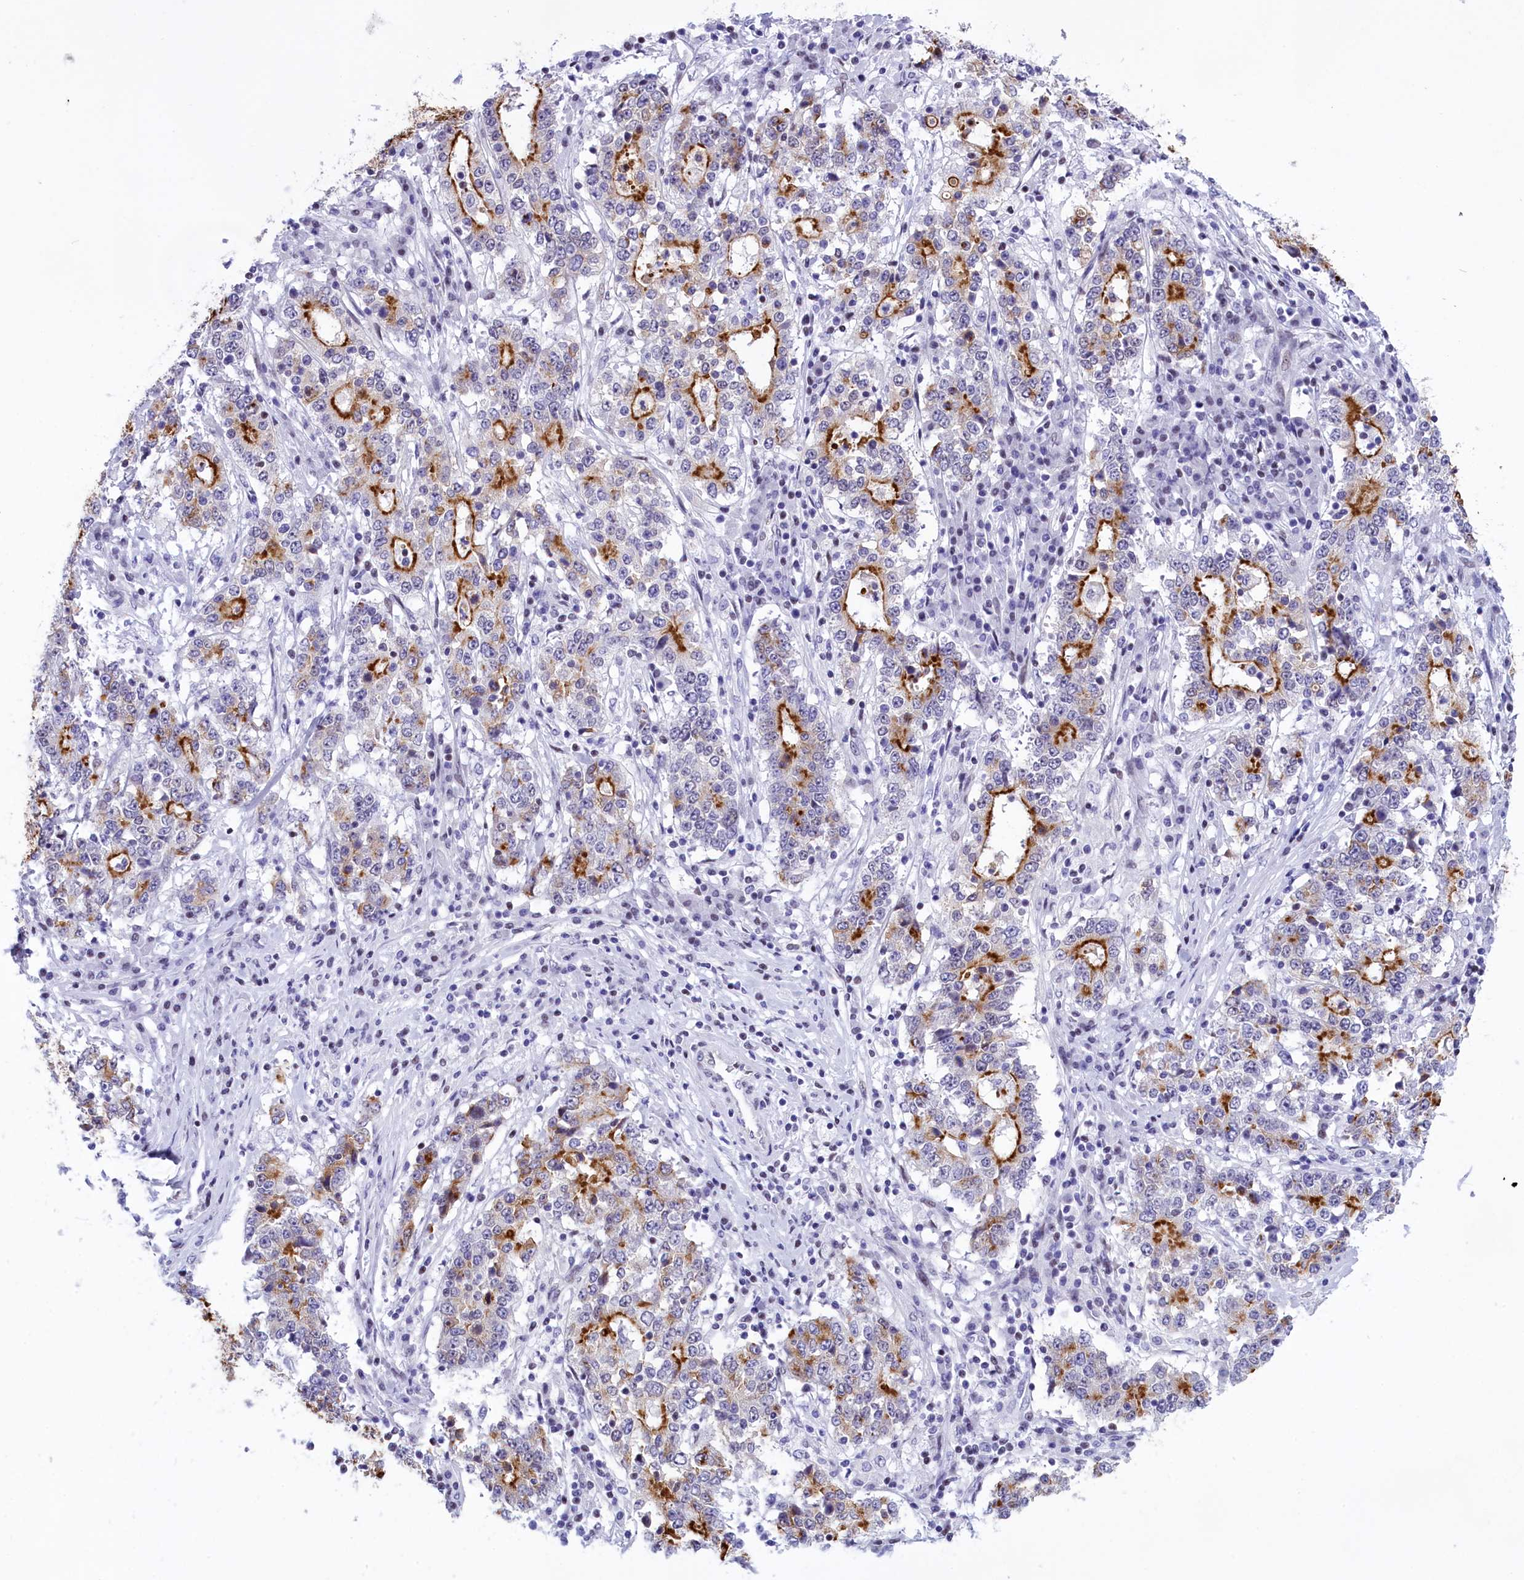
{"staining": {"intensity": "strong", "quantity": "25%-75%", "location": "cytoplasmic/membranous"}, "tissue": "stomach cancer", "cell_type": "Tumor cells", "image_type": "cancer", "snomed": [{"axis": "morphology", "description": "Adenocarcinoma, NOS"}, {"axis": "topography", "description": "Stomach"}], "caption": "The histopathology image exhibits immunohistochemical staining of stomach cancer (adenocarcinoma). There is strong cytoplasmic/membranous positivity is appreciated in about 25%-75% of tumor cells. The staining was performed using DAB to visualize the protein expression in brown, while the nuclei were stained in blue with hematoxylin (Magnification: 20x).", "gene": "SPIRE2", "patient": {"sex": "male", "age": 59}}